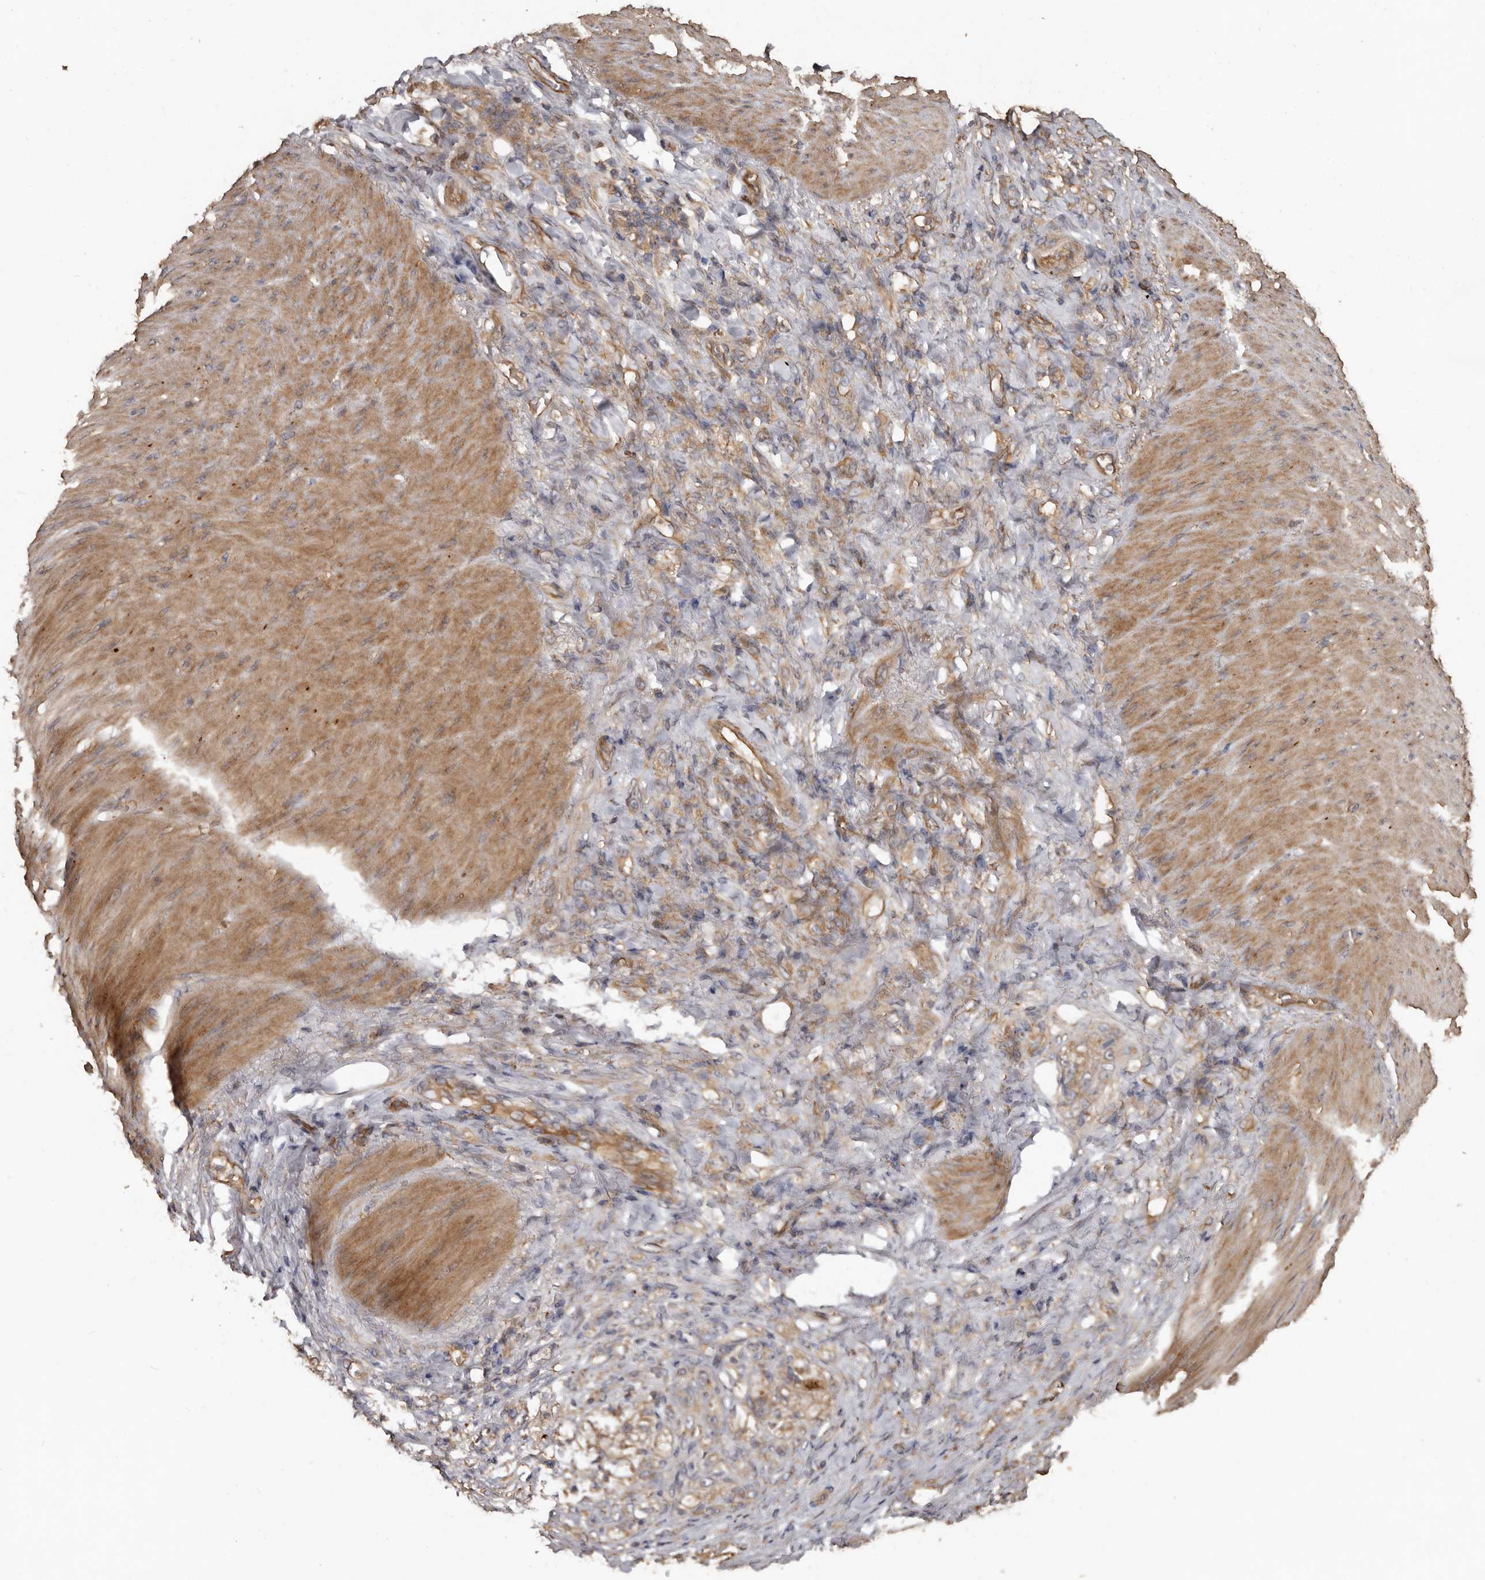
{"staining": {"intensity": "moderate", "quantity": ">75%", "location": "cytoplasmic/membranous"}, "tissue": "stomach cancer", "cell_type": "Tumor cells", "image_type": "cancer", "snomed": [{"axis": "morphology", "description": "Normal tissue, NOS"}, {"axis": "morphology", "description": "Adenocarcinoma, NOS"}, {"axis": "topography", "description": "Stomach"}], "caption": "Protein staining displays moderate cytoplasmic/membranous positivity in about >75% of tumor cells in stomach cancer (adenocarcinoma).", "gene": "FLCN", "patient": {"sex": "male", "age": 82}}